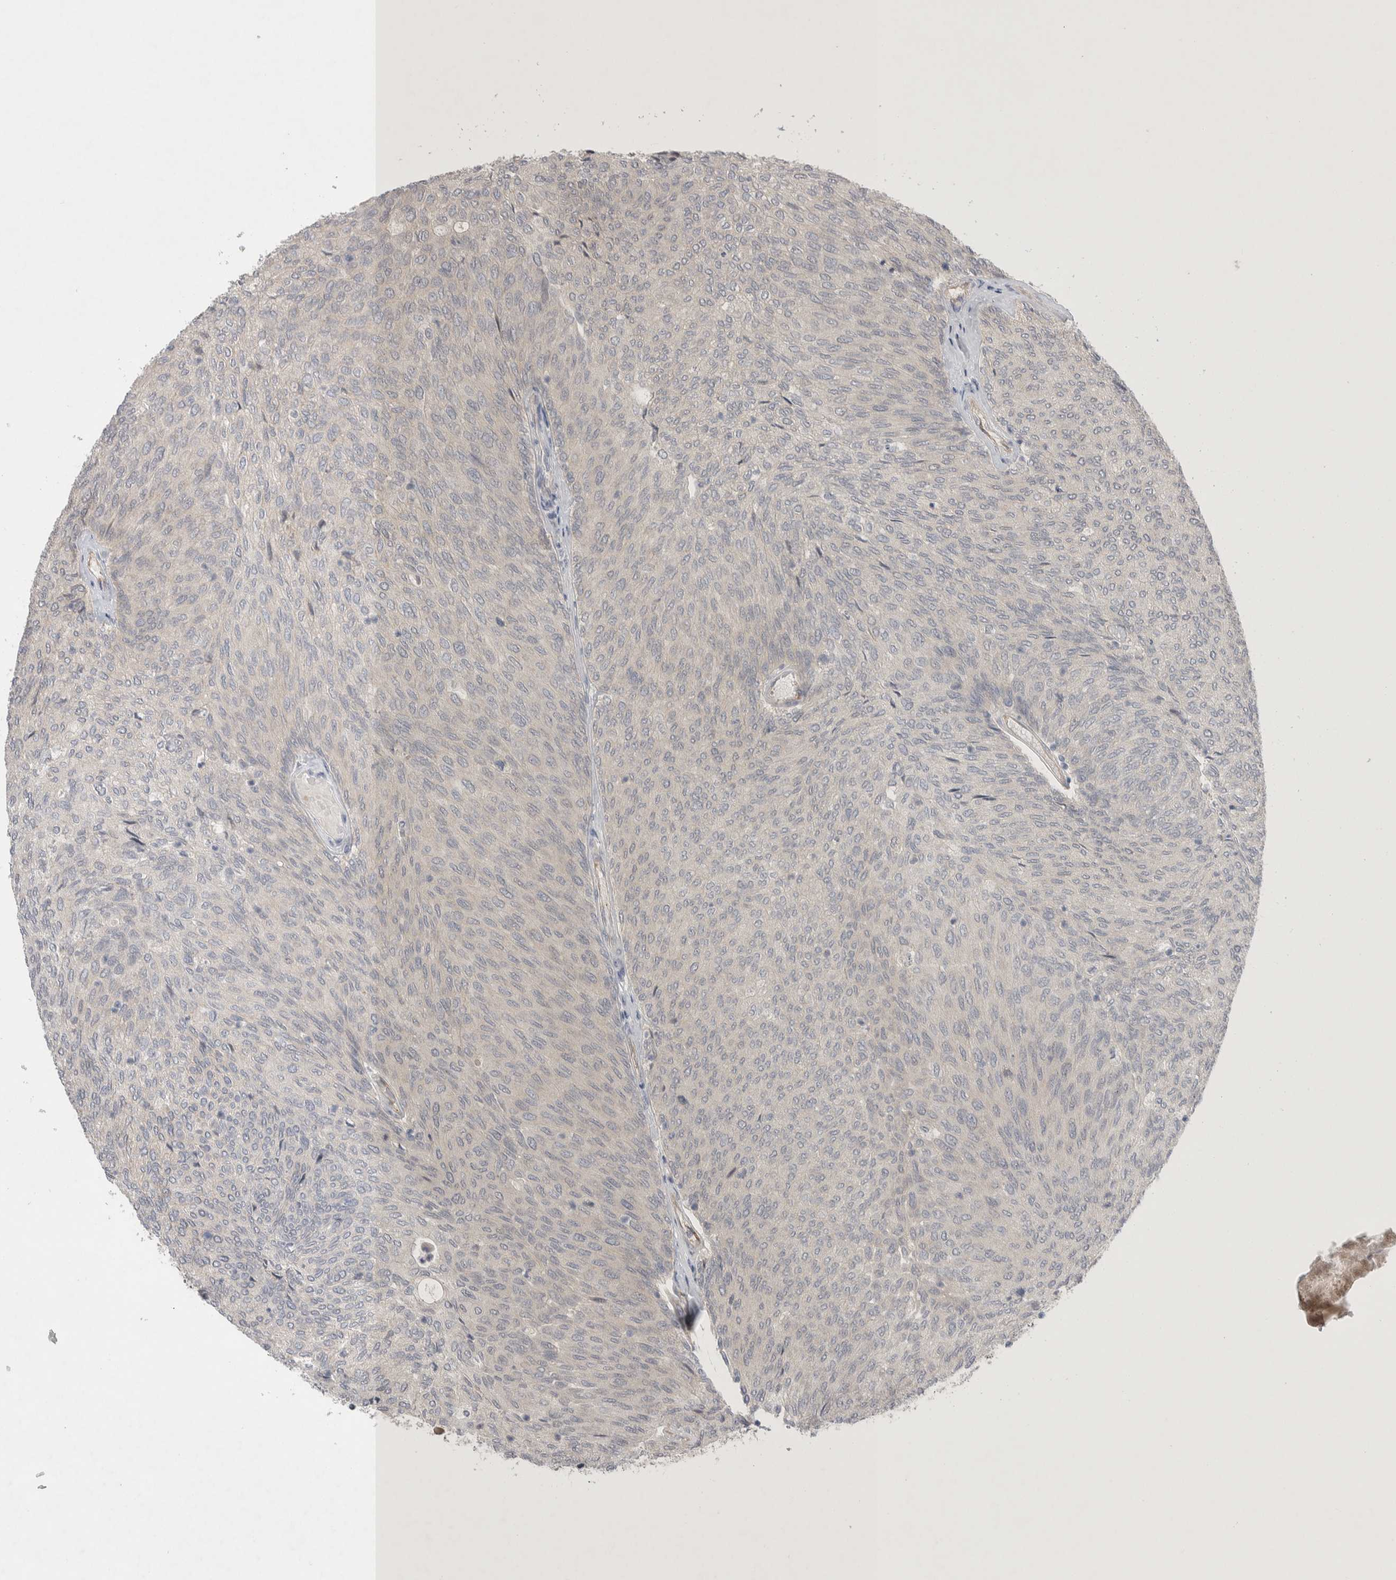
{"staining": {"intensity": "negative", "quantity": "none", "location": "none"}, "tissue": "urothelial cancer", "cell_type": "Tumor cells", "image_type": "cancer", "snomed": [{"axis": "morphology", "description": "Urothelial carcinoma, Low grade"}, {"axis": "topography", "description": "Urinary bladder"}], "caption": "Tumor cells are negative for protein expression in human urothelial cancer.", "gene": "ZNF704", "patient": {"sex": "female", "age": 79}}